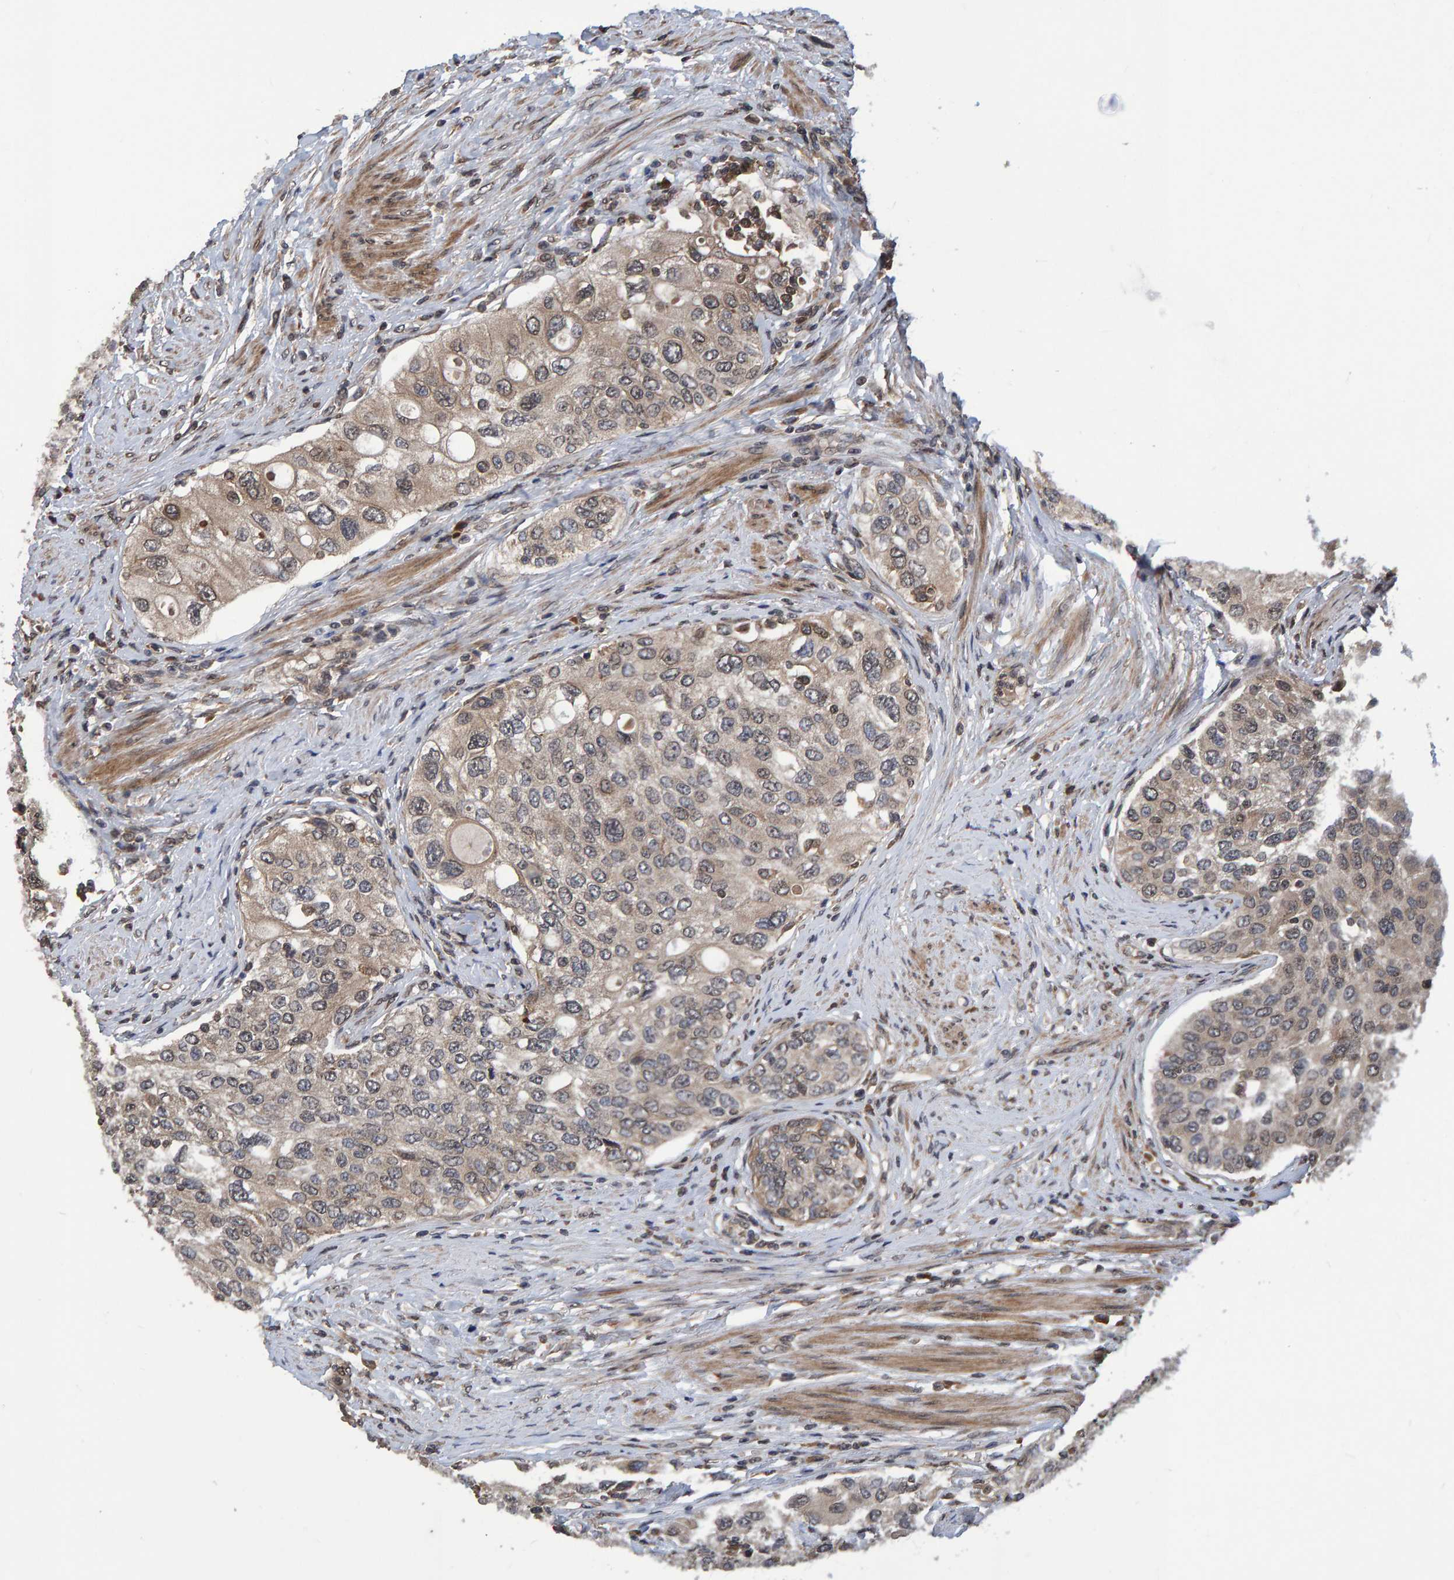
{"staining": {"intensity": "weak", "quantity": ">75%", "location": "cytoplasmic/membranous"}, "tissue": "urothelial cancer", "cell_type": "Tumor cells", "image_type": "cancer", "snomed": [{"axis": "morphology", "description": "Urothelial carcinoma, High grade"}, {"axis": "topography", "description": "Urinary bladder"}], "caption": "A brown stain highlights weak cytoplasmic/membranous expression of a protein in urothelial cancer tumor cells.", "gene": "GAB2", "patient": {"sex": "female", "age": 56}}